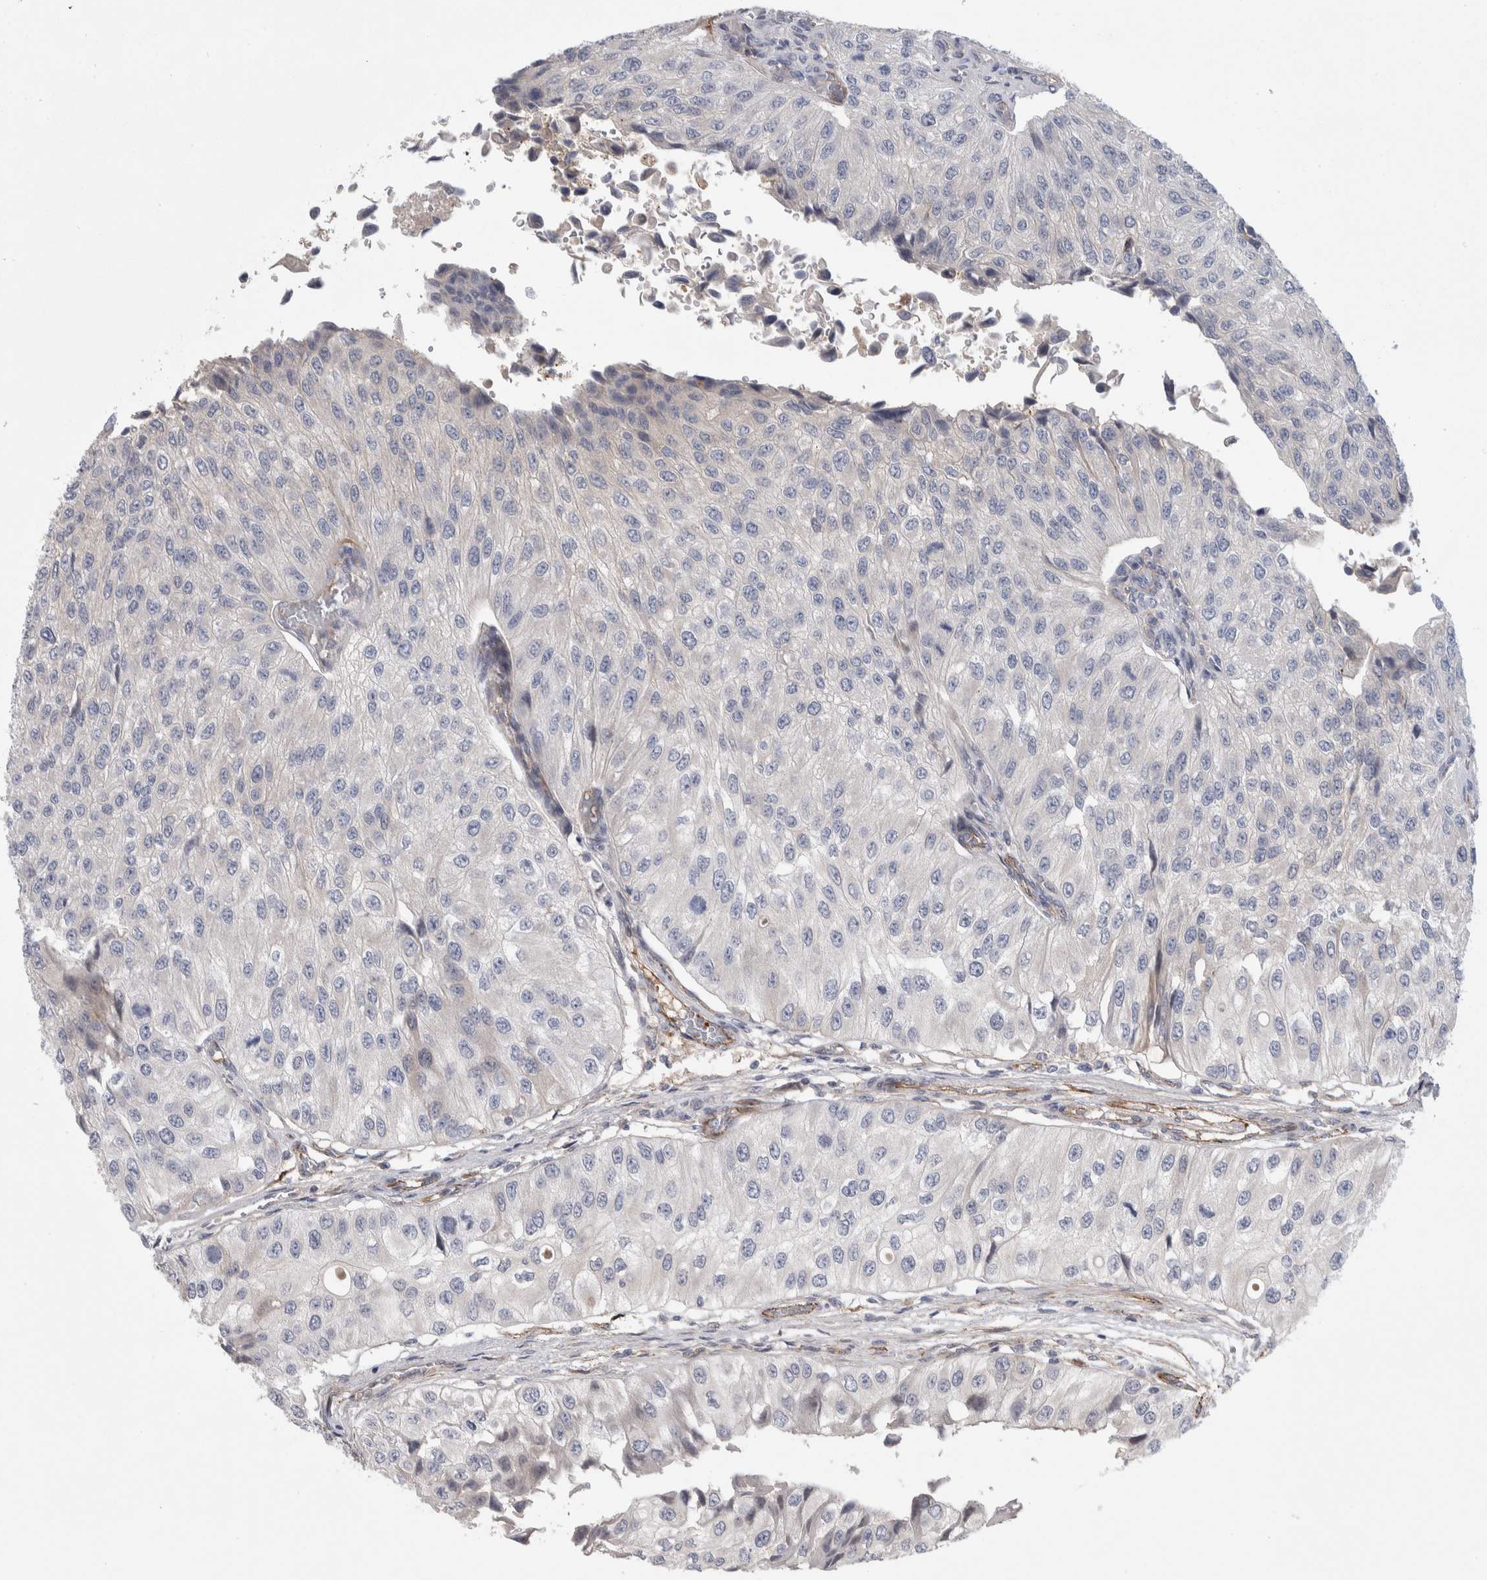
{"staining": {"intensity": "negative", "quantity": "none", "location": "none"}, "tissue": "urothelial cancer", "cell_type": "Tumor cells", "image_type": "cancer", "snomed": [{"axis": "morphology", "description": "Urothelial carcinoma, High grade"}, {"axis": "topography", "description": "Kidney"}, {"axis": "topography", "description": "Urinary bladder"}], "caption": "IHC histopathology image of neoplastic tissue: high-grade urothelial carcinoma stained with DAB demonstrates no significant protein positivity in tumor cells. The staining is performed using DAB (3,3'-diaminobenzidine) brown chromogen with nuclei counter-stained in using hematoxylin.", "gene": "ZNF862", "patient": {"sex": "male", "age": 77}}